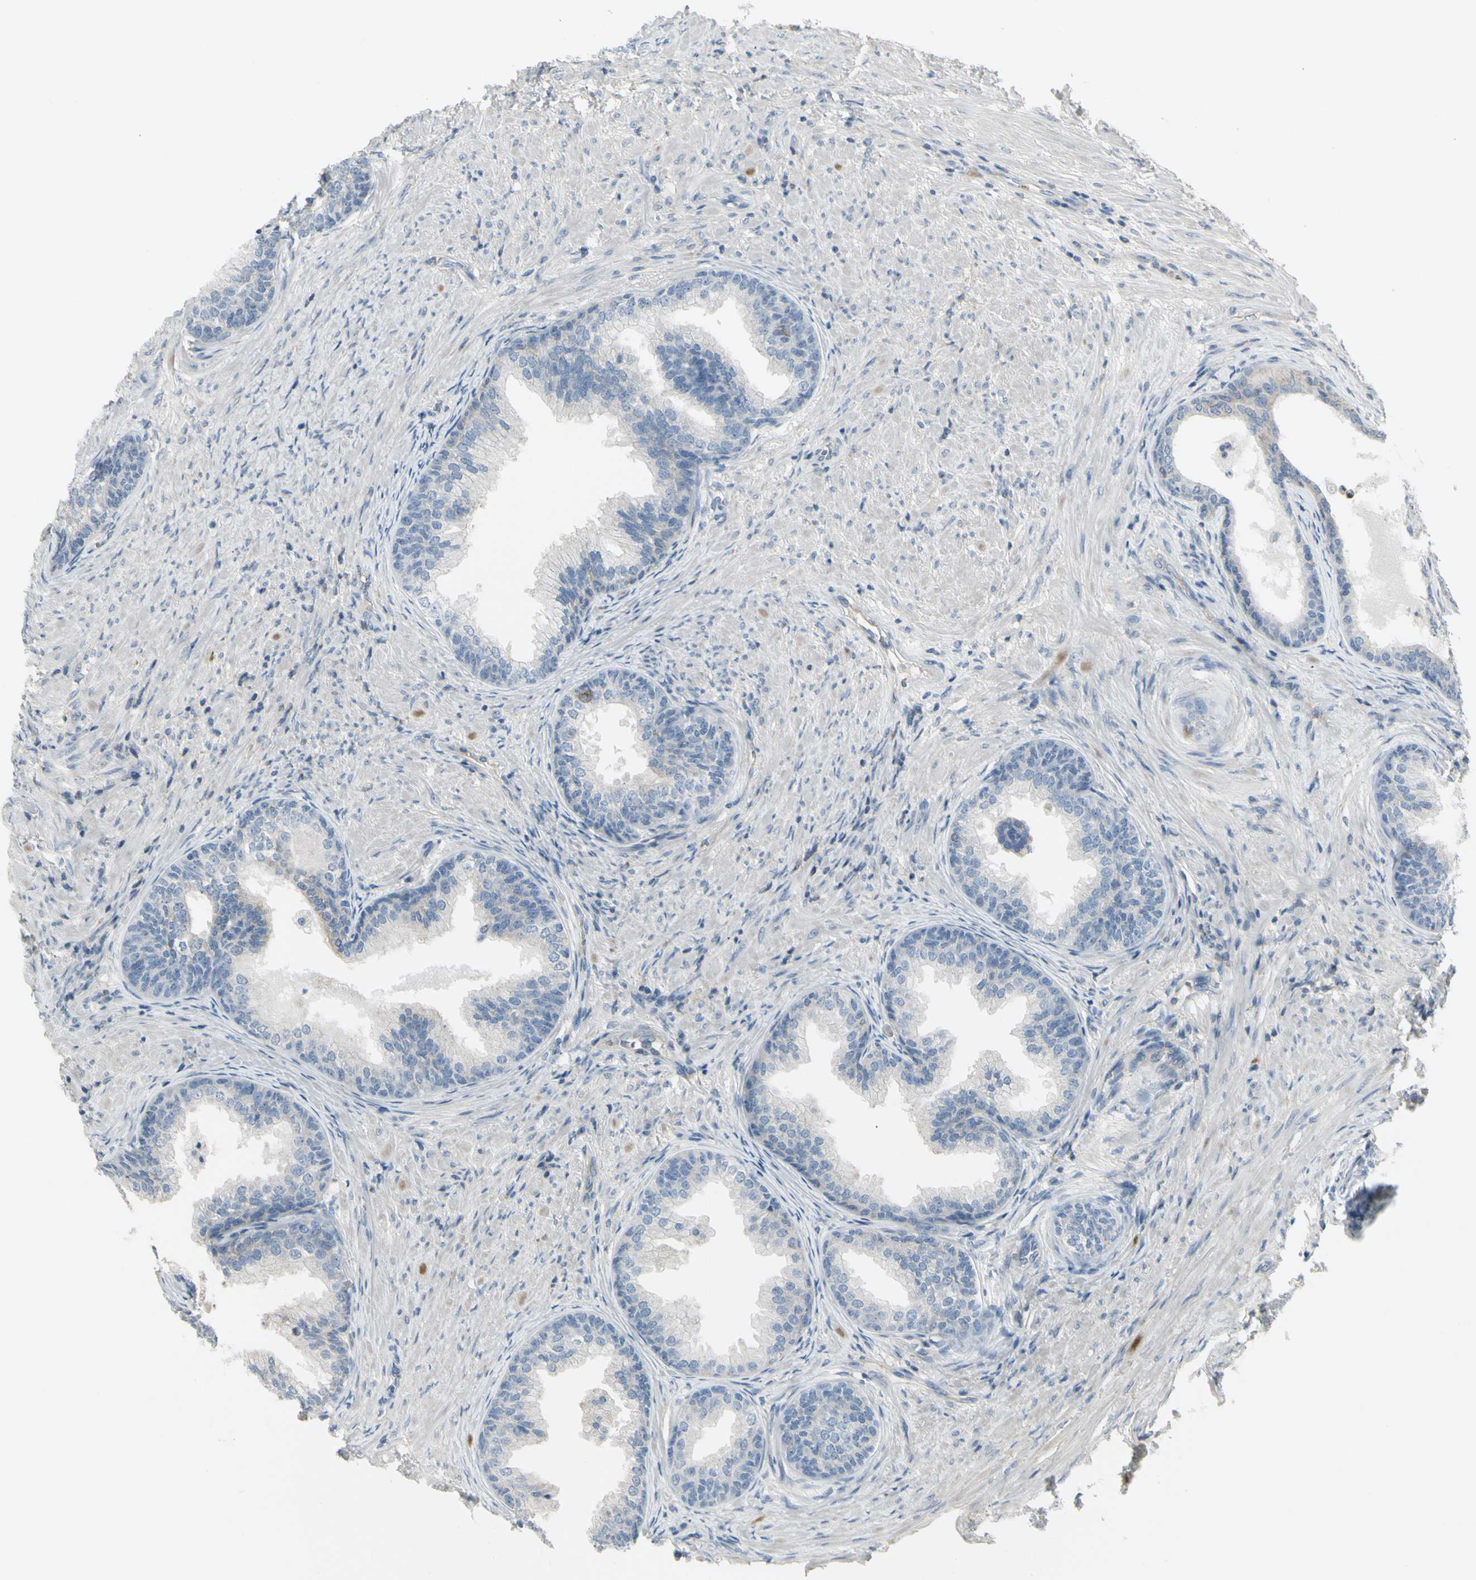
{"staining": {"intensity": "moderate", "quantity": "<25%", "location": "cytoplasmic/membranous"}, "tissue": "prostate", "cell_type": "Glandular cells", "image_type": "normal", "snomed": [{"axis": "morphology", "description": "Normal tissue, NOS"}, {"axis": "topography", "description": "Prostate"}], "caption": "An image of prostate stained for a protein exhibits moderate cytoplasmic/membranous brown staining in glandular cells.", "gene": "CCNB2", "patient": {"sex": "male", "age": 76}}